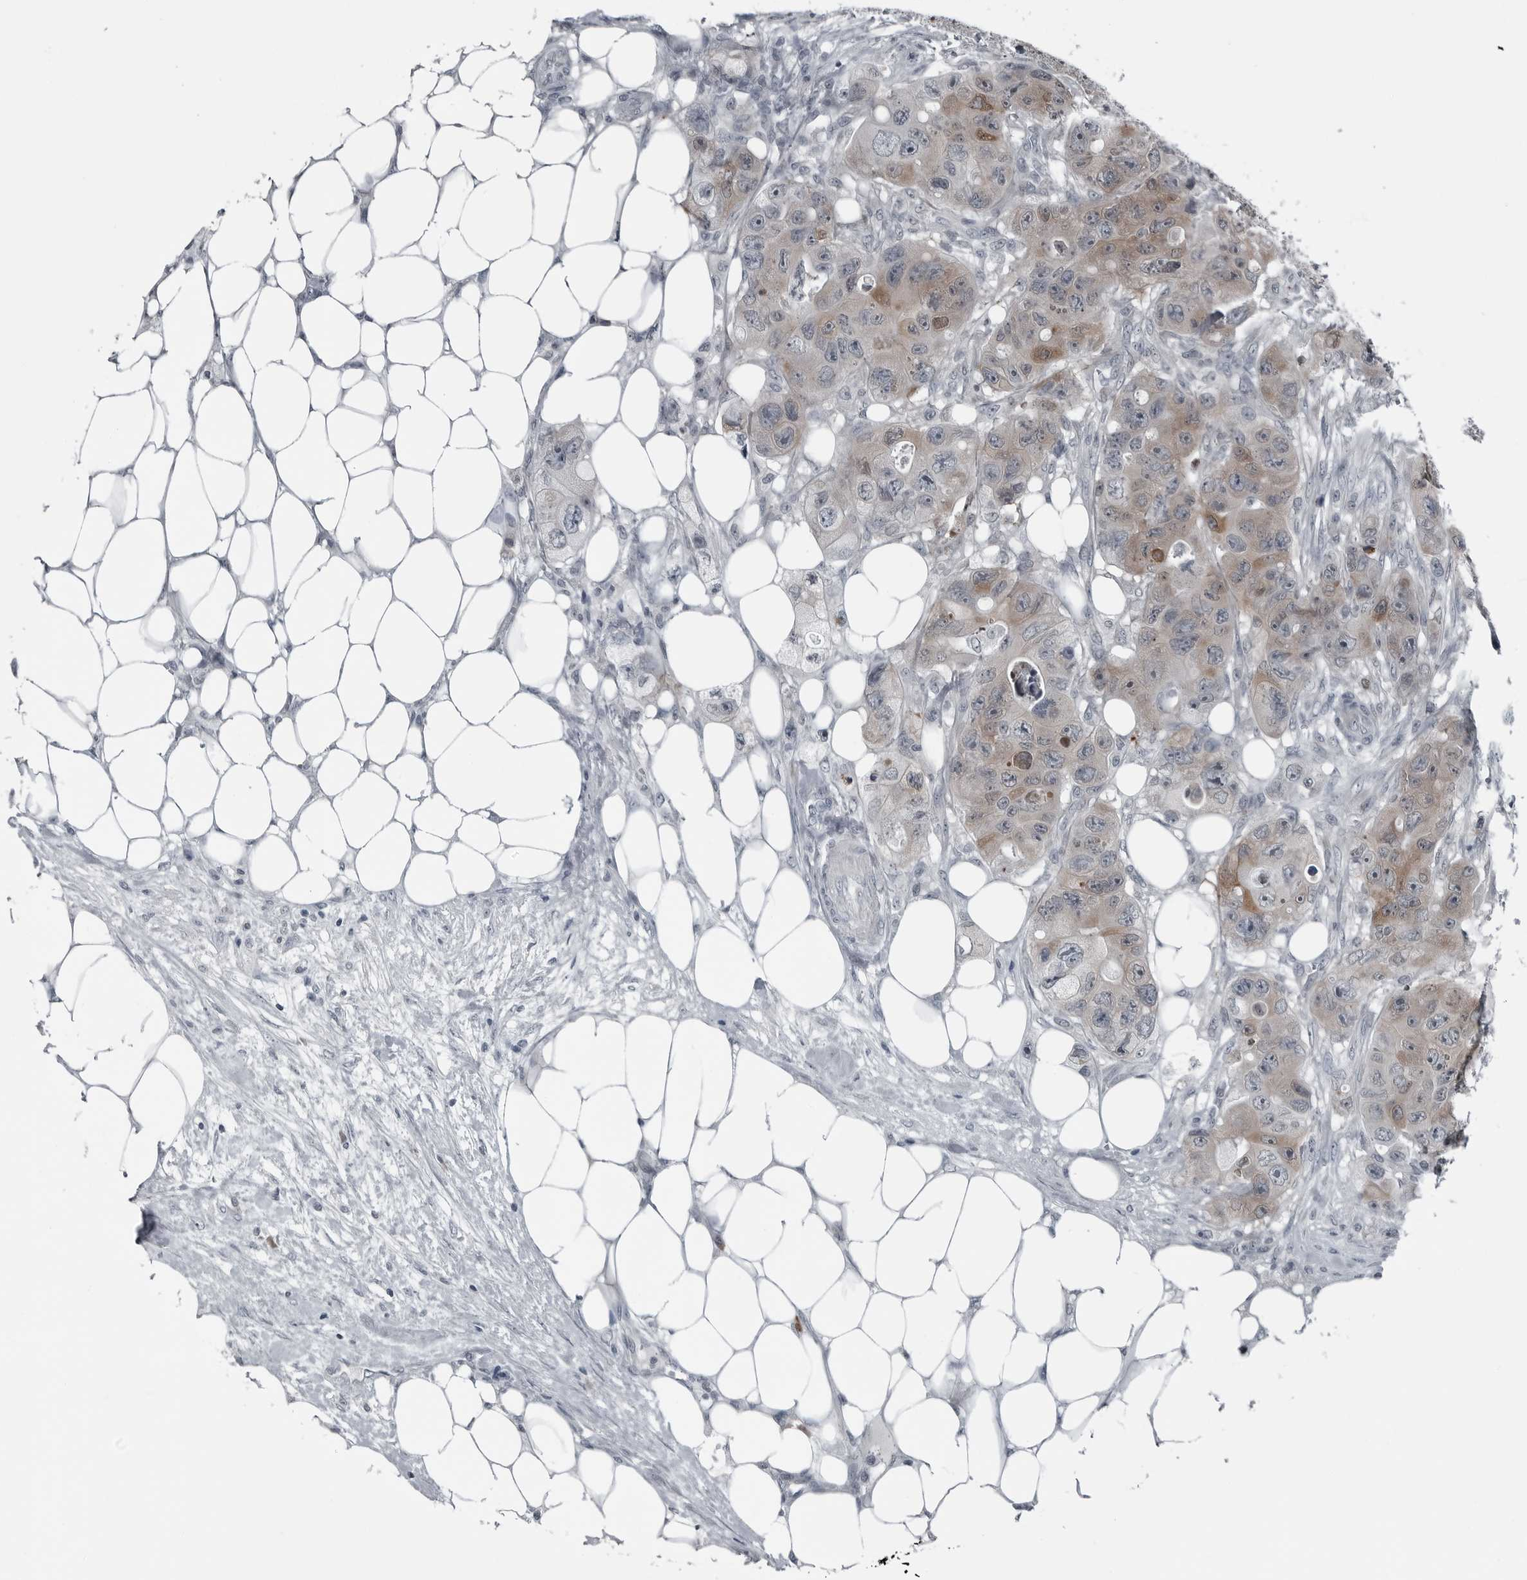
{"staining": {"intensity": "moderate", "quantity": "25%-75%", "location": "cytoplasmic/membranous"}, "tissue": "colorectal cancer", "cell_type": "Tumor cells", "image_type": "cancer", "snomed": [{"axis": "morphology", "description": "Adenocarcinoma, NOS"}, {"axis": "topography", "description": "Colon"}], "caption": "Immunohistochemical staining of human adenocarcinoma (colorectal) exhibits moderate cytoplasmic/membranous protein expression in about 25%-75% of tumor cells.", "gene": "DNAAF11", "patient": {"sex": "female", "age": 46}}